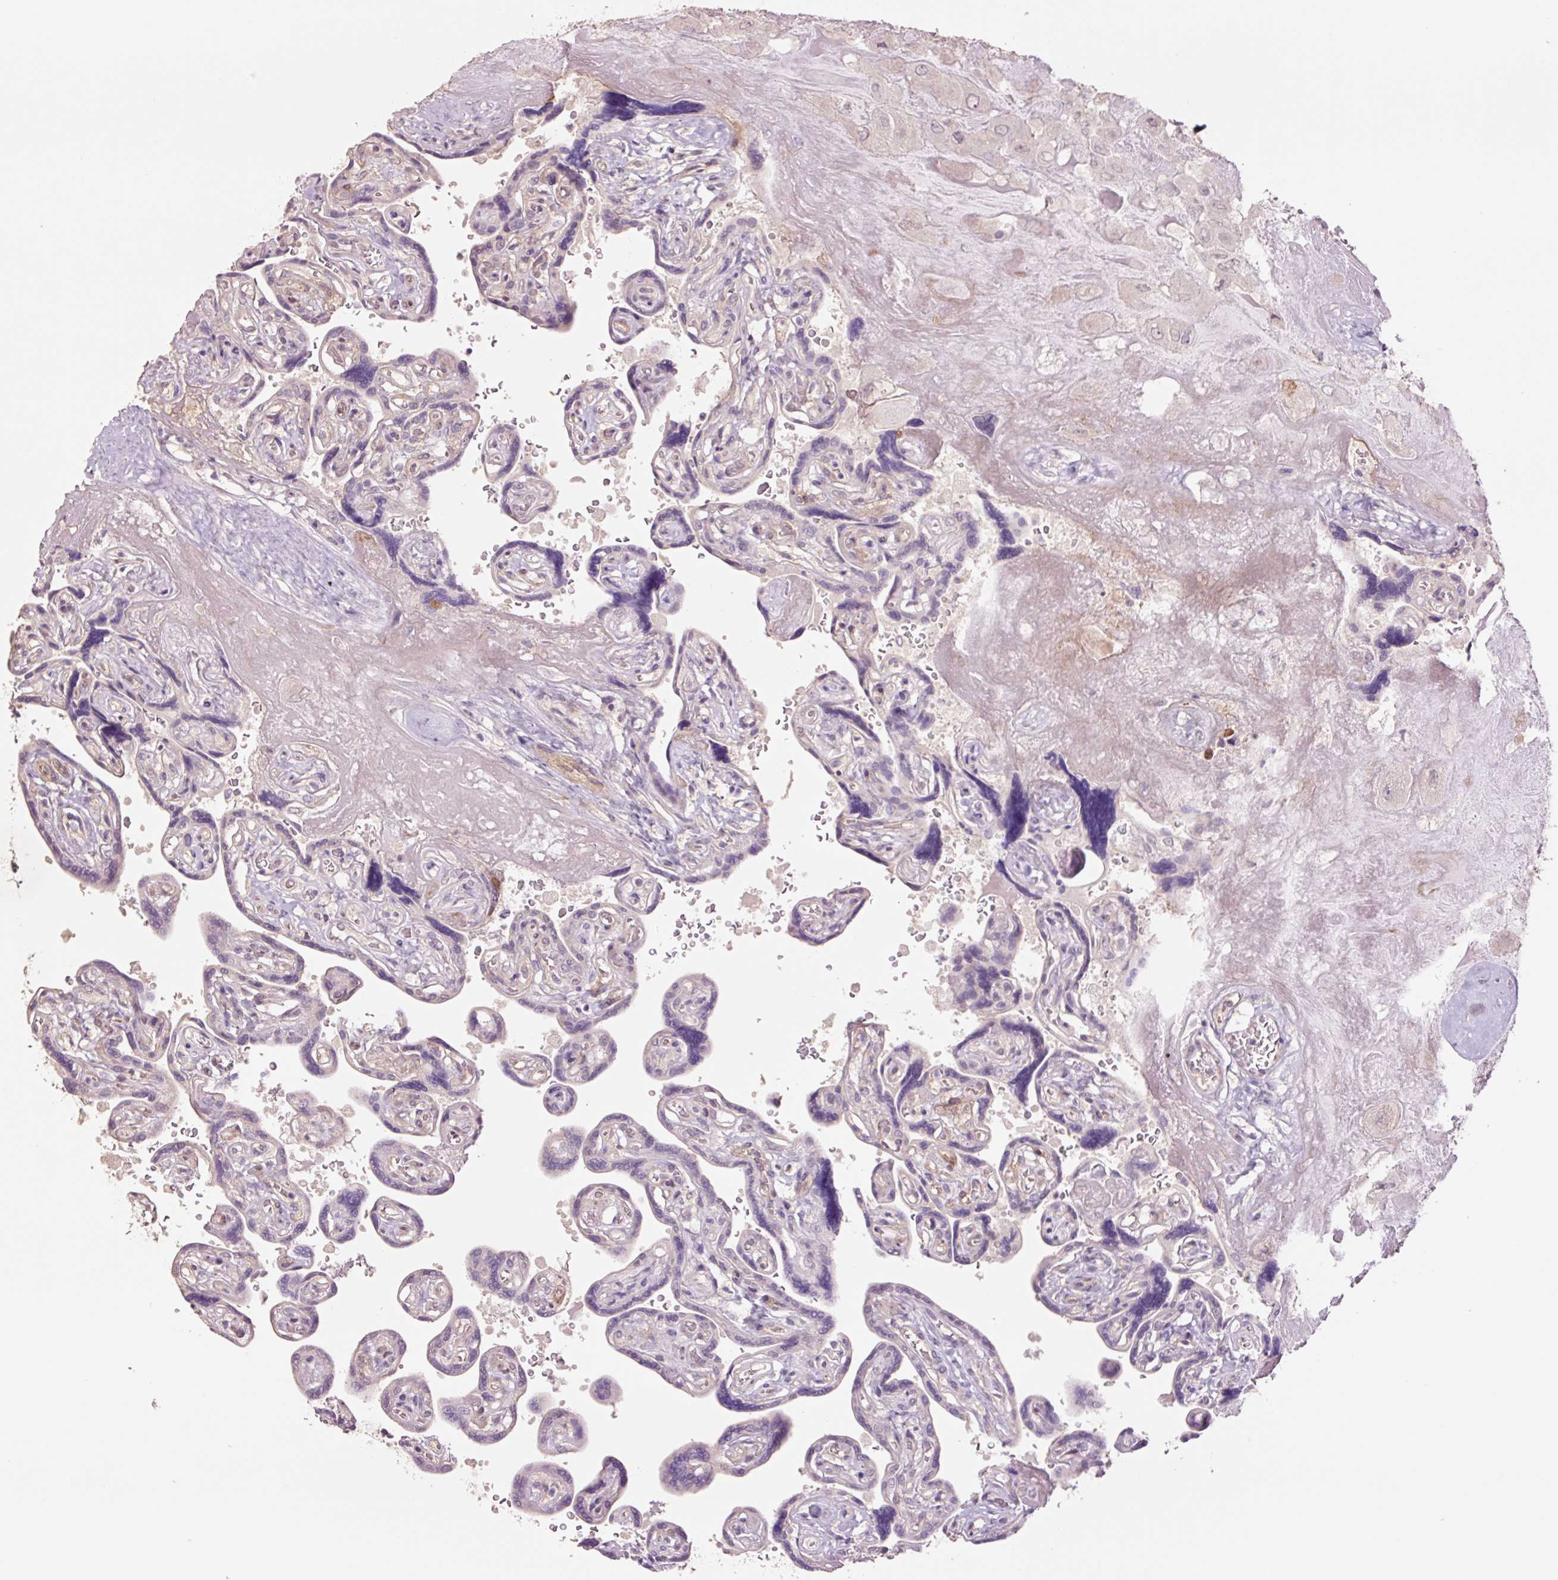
{"staining": {"intensity": "negative", "quantity": "none", "location": "none"}, "tissue": "placenta", "cell_type": "Decidual cells", "image_type": "normal", "snomed": [{"axis": "morphology", "description": "Normal tissue, NOS"}, {"axis": "topography", "description": "Placenta"}], "caption": "The photomicrograph displays no staining of decidual cells in normal placenta.", "gene": "SLC1A4", "patient": {"sex": "female", "age": 32}}